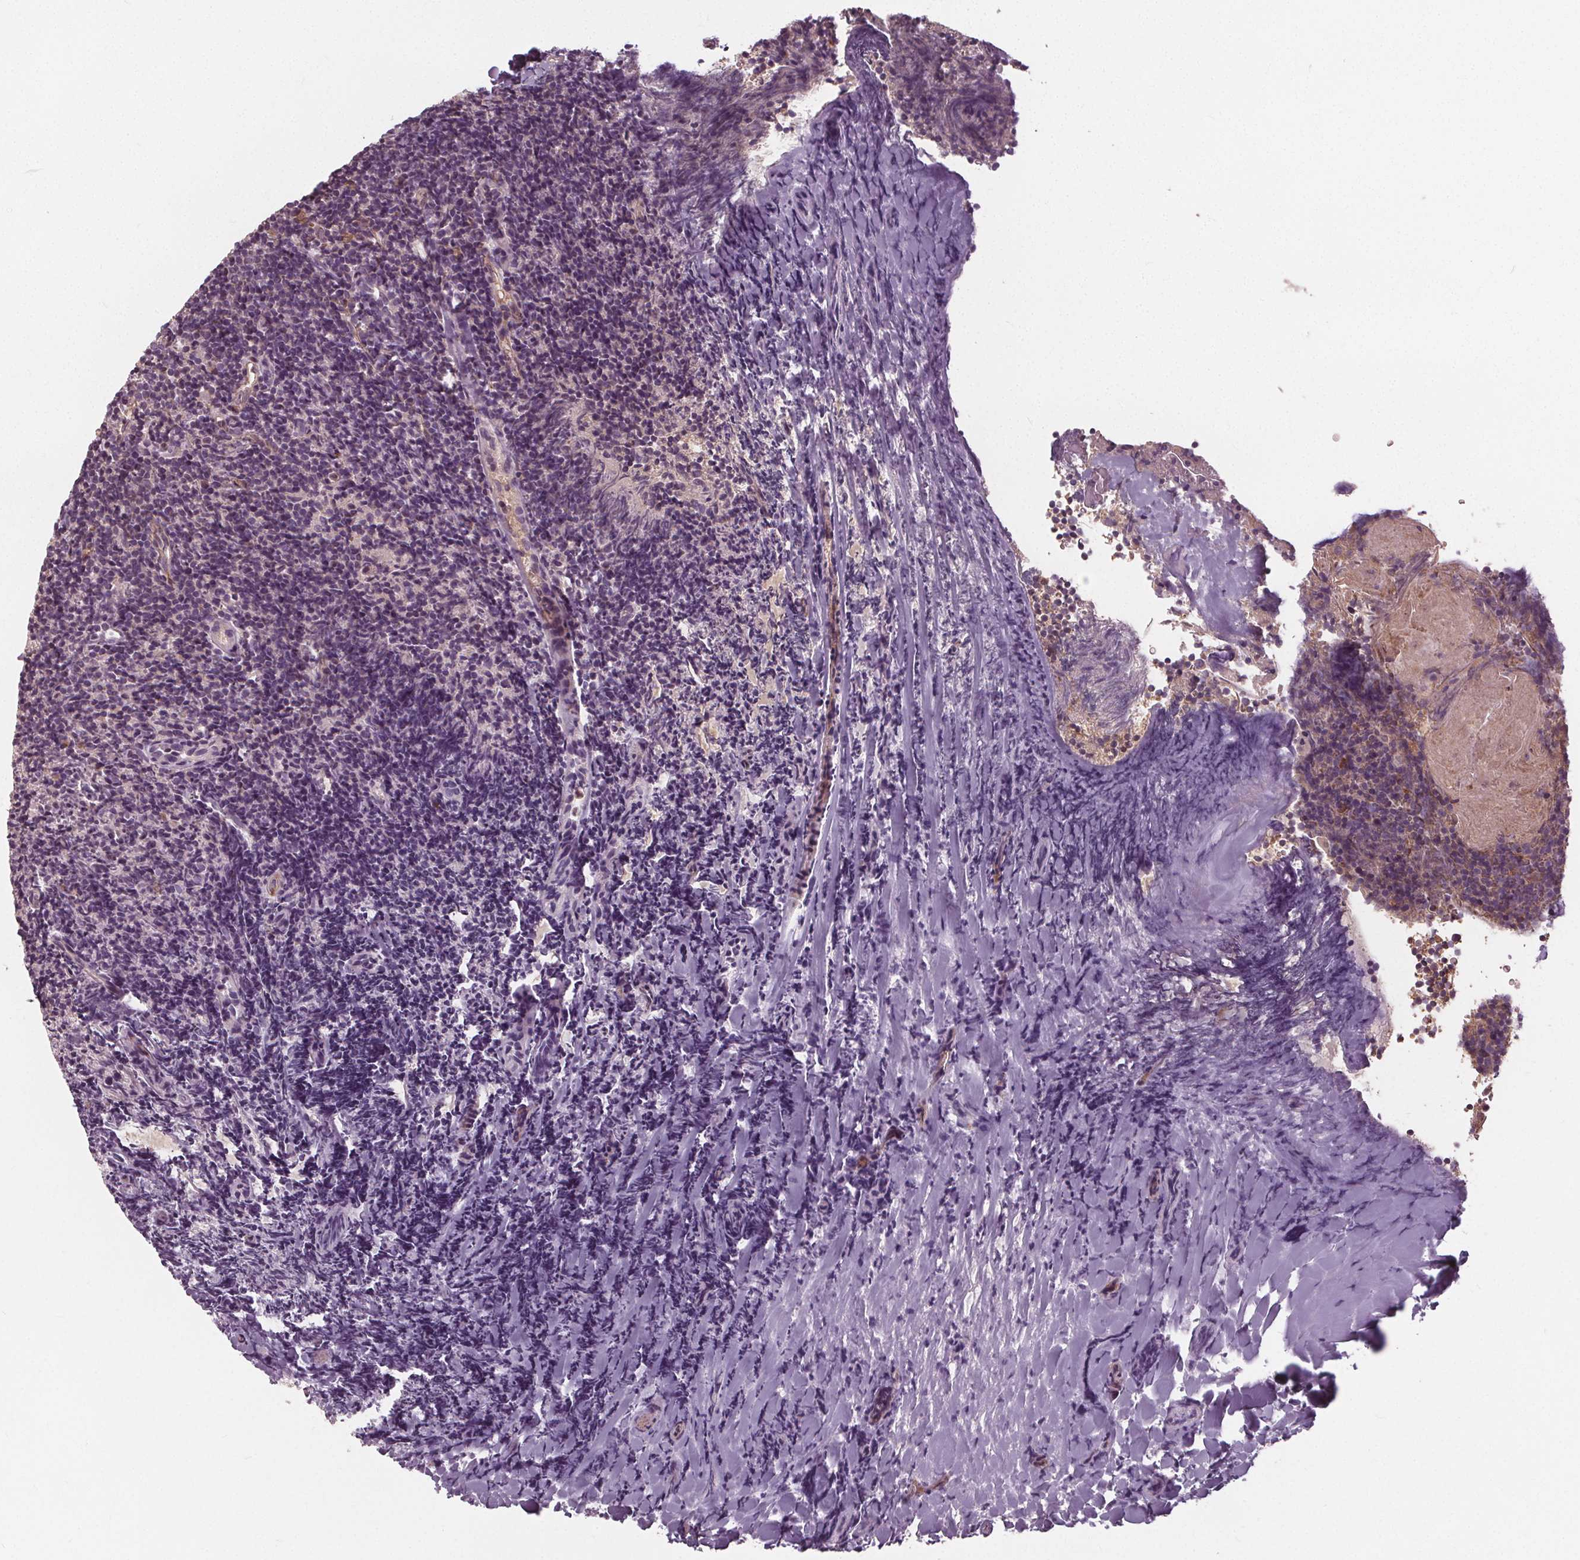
{"staining": {"intensity": "negative", "quantity": "none", "location": "none"}, "tissue": "tonsil", "cell_type": "Germinal center cells", "image_type": "normal", "snomed": [{"axis": "morphology", "description": "Normal tissue, NOS"}, {"axis": "topography", "description": "Tonsil"}], "caption": "A histopathology image of tonsil stained for a protein reveals no brown staining in germinal center cells. The staining is performed using DAB (3,3'-diaminobenzidine) brown chromogen with nuclei counter-stained in using hematoxylin.", "gene": "PDGFD", "patient": {"sex": "female", "age": 10}}